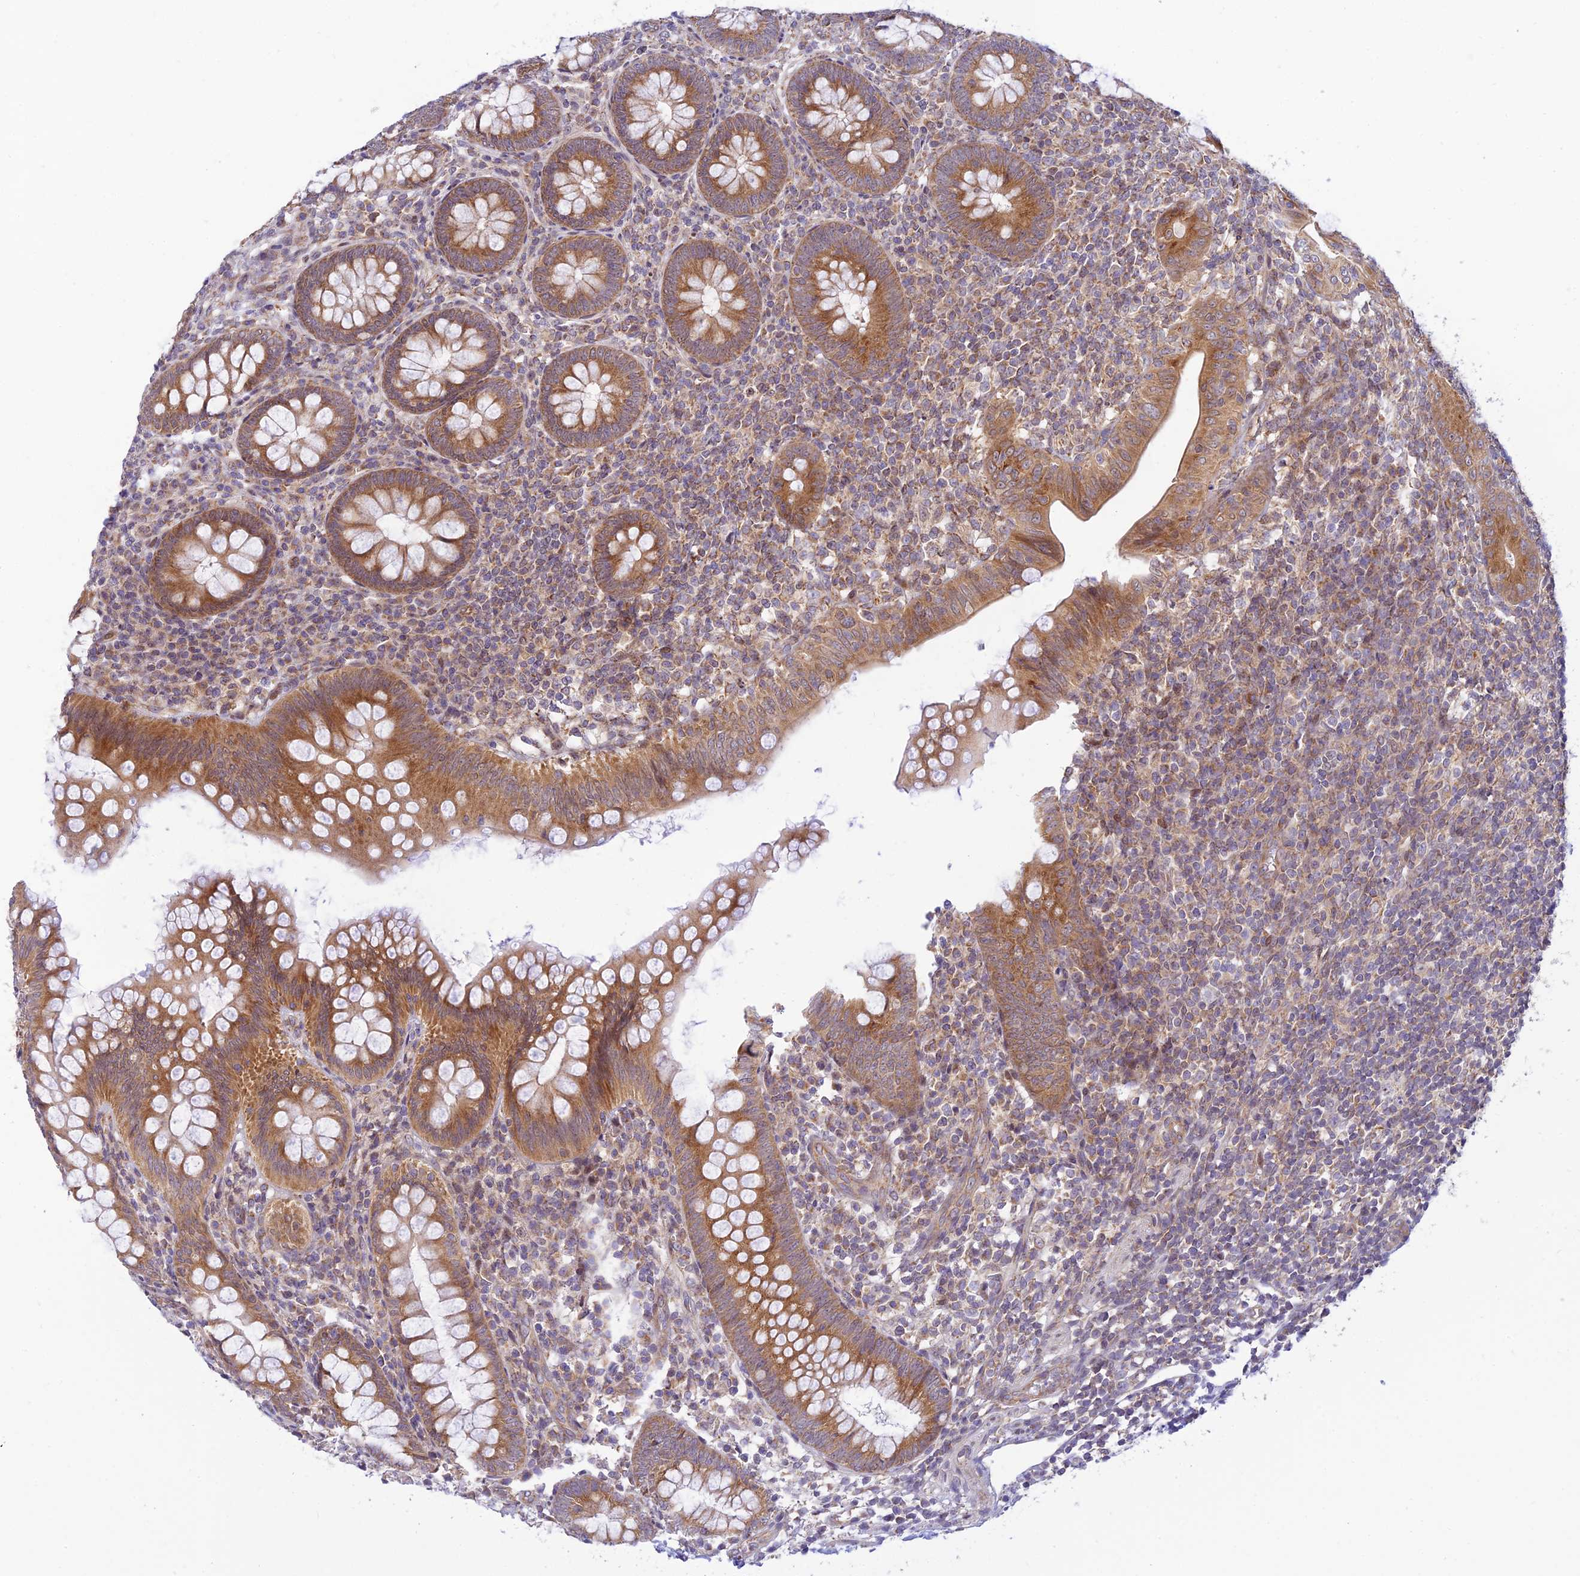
{"staining": {"intensity": "strong", "quantity": ">75%", "location": "cytoplasmic/membranous"}, "tissue": "appendix", "cell_type": "Glandular cells", "image_type": "normal", "snomed": [{"axis": "morphology", "description": "Normal tissue, NOS"}, {"axis": "topography", "description": "Appendix"}], "caption": "A high amount of strong cytoplasmic/membranous positivity is seen in approximately >75% of glandular cells in unremarkable appendix. (Brightfield microscopy of DAB IHC at high magnification).", "gene": "HOOK2", "patient": {"sex": "male", "age": 14}}